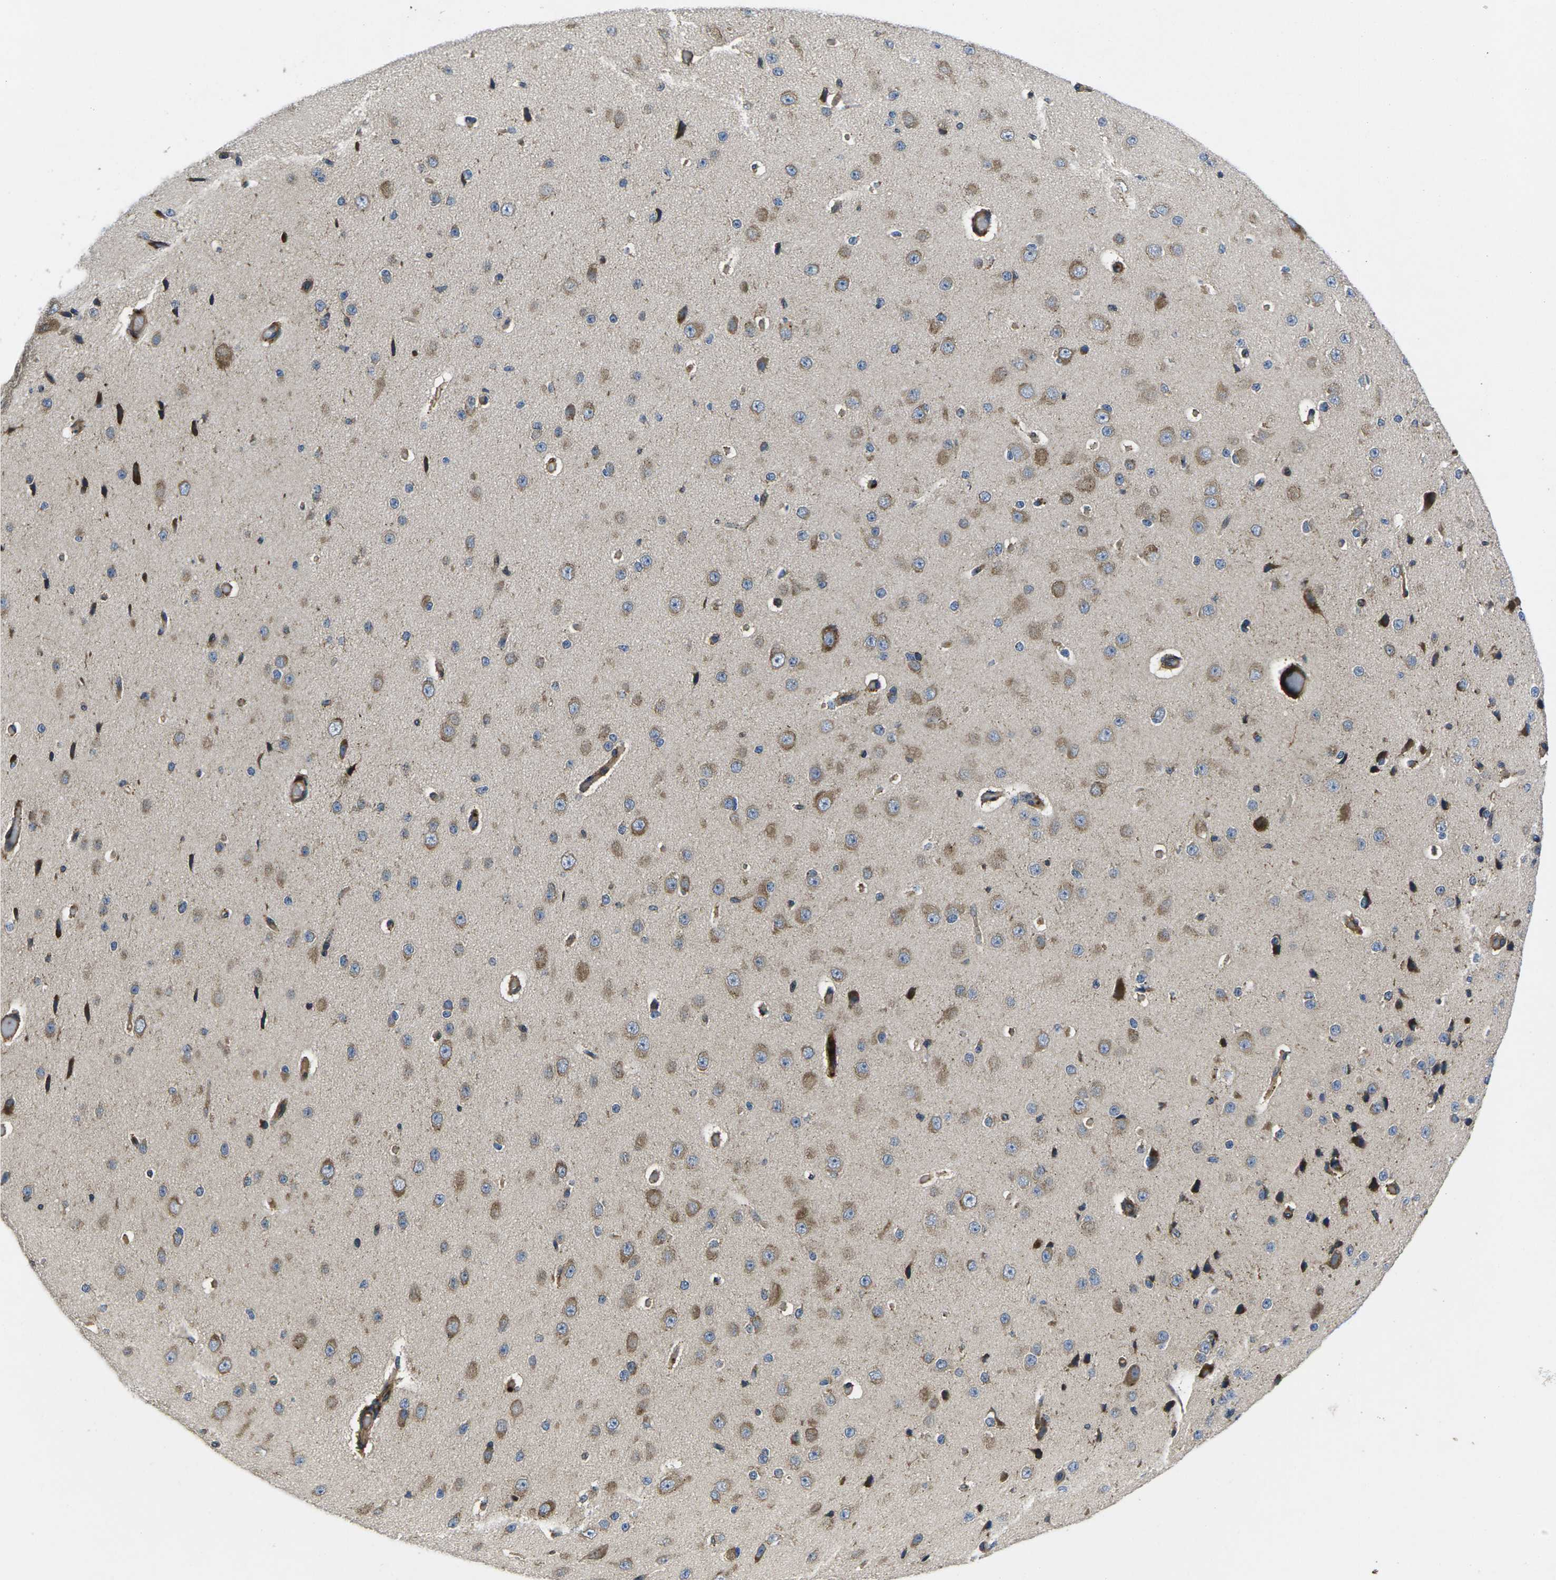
{"staining": {"intensity": "moderate", "quantity": ">75%", "location": "cytoplasmic/membranous"}, "tissue": "cerebral cortex", "cell_type": "Endothelial cells", "image_type": "normal", "snomed": [{"axis": "morphology", "description": "Normal tissue, NOS"}, {"axis": "morphology", "description": "Developmental malformation"}, {"axis": "topography", "description": "Cerebral cortex"}], "caption": "Immunohistochemistry photomicrograph of normal cerebral cortex: human cerebral cortex stained using immunohistochemistry (IHC) demonstrates medium levels of moderate protein expression localized specifically in the cytoplasmic/membranous of endothelial cells, appearing as a cytoplasmic/membranous brown color.", "gene": "PLCE1", "patient": {"sex": "female", "age": 30}}